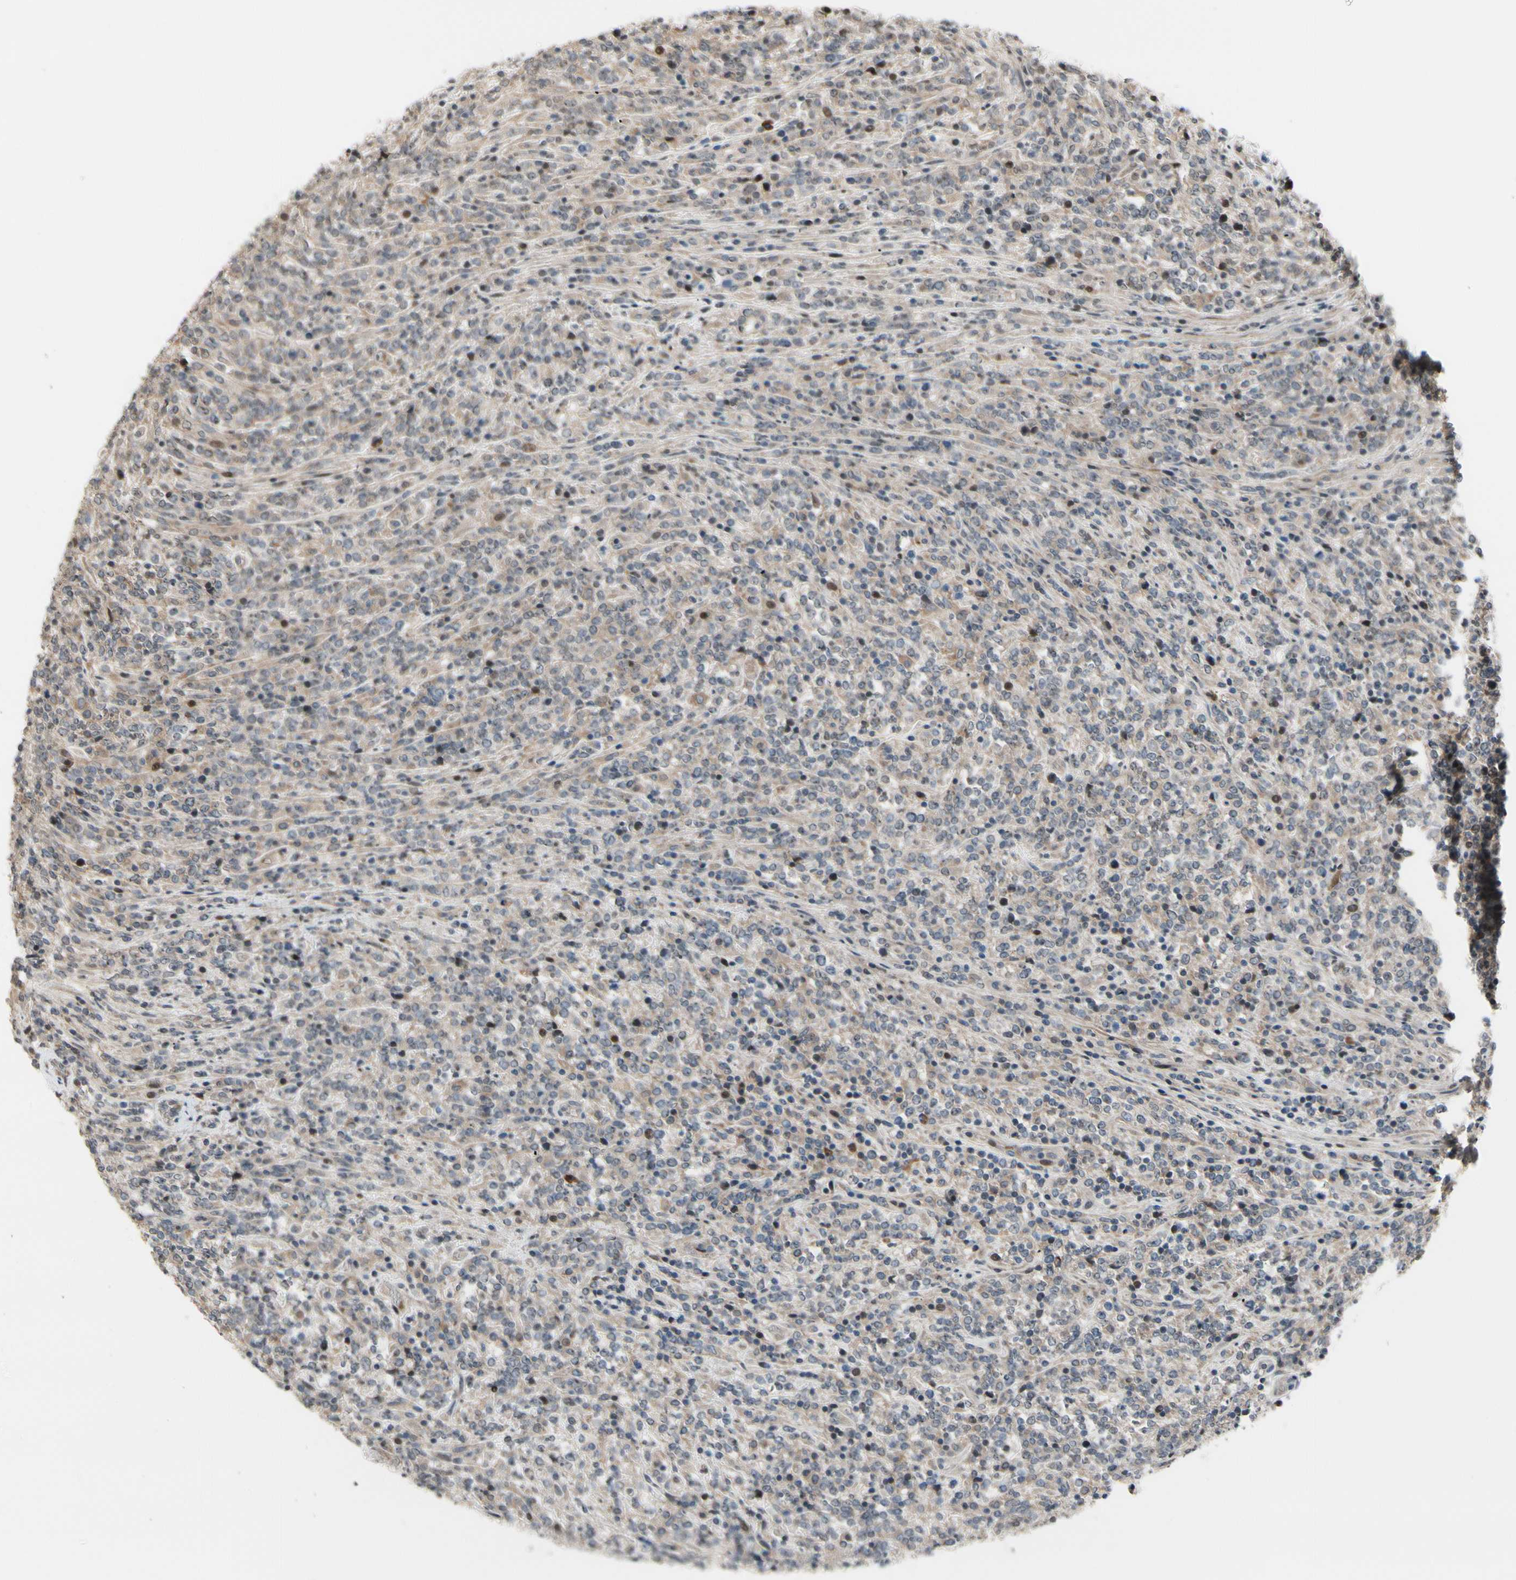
{"staining": {"intensity": "moderate", "quantity": "<25%", "location": "cytoplasmic/membranous,nuclear"}, "tissue": "lymphoma", "cell_type": "Tumor cells", "image_type": "cancer", "snomed": [{"axis": "morphology", "description": "Malignant lymphoma, non-Hodgkin's type, High grade"}, {"axis": "topography", "description": "Soft tissue"}], "caption": "Lymphoma was stained to show a protein in brown. There is low levels of moderate cytoplasmic/membranous and nuclear expression in approximately <25% of tumor cells.", "gene": "SNX29", "patient": {"sex": "male", "age": 18}}